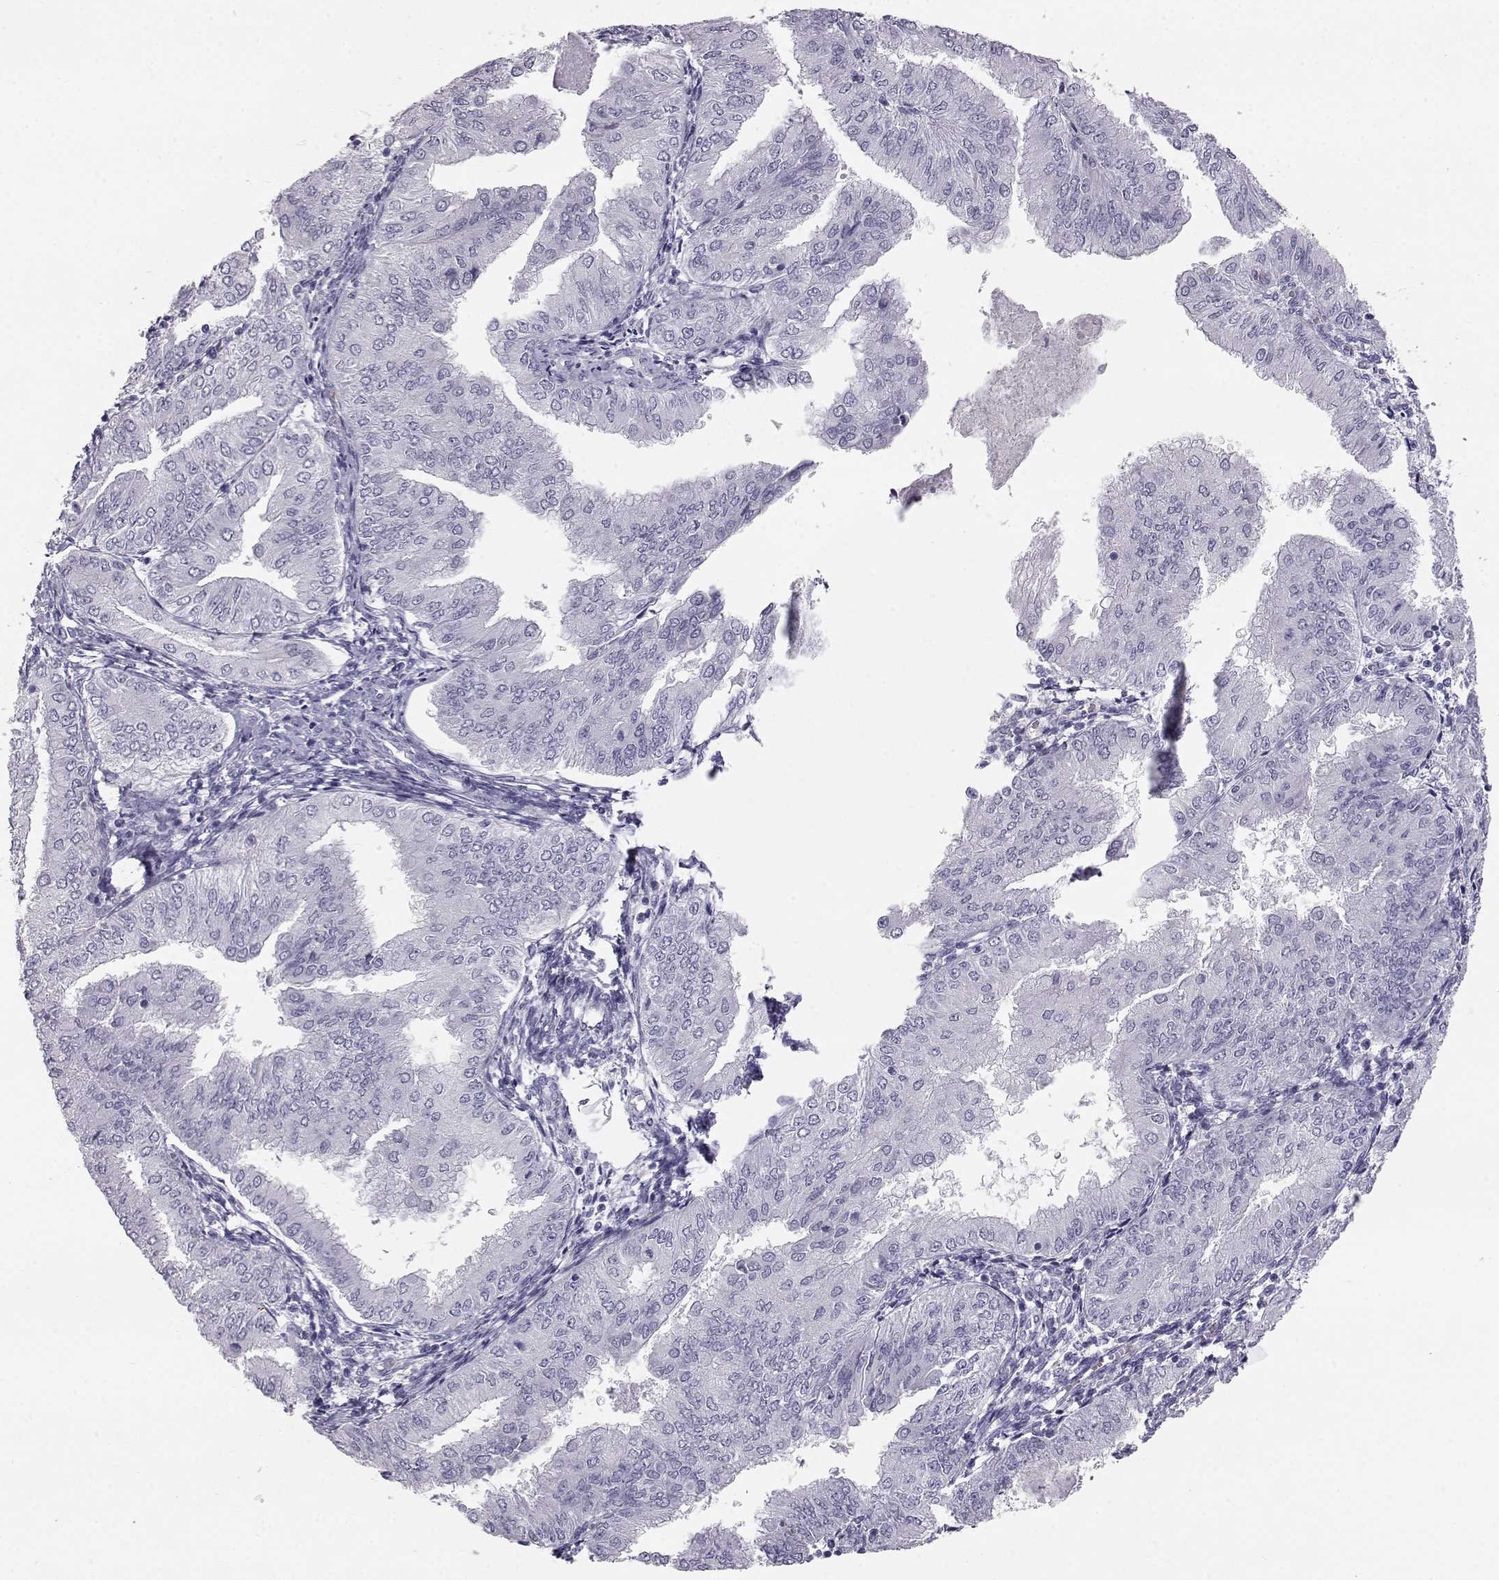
{"staining": {"intensity": "negative", "quantity": "none", "location": "none"}, "tissue": "endometrial cancer", "cell_type": "Tumor cells", "image_type": "cancer", "snomed": [{"axis": "morphology", "description": "Adenocarcinoma, NOS"}, {"axis": "topography", "description": "Endometrium"}], "caption": "DAB immunohistochemical staining of human endometrial cancer demonstrates no significant expression in tumor cells. The staining is performed using DAB (3,3'-diaminobenzidine) brown chromogen with nuclei counter-stained in using hematoxylin.", "gene": "ITLN2", "patient": {"sex": "female", "age": 53}}